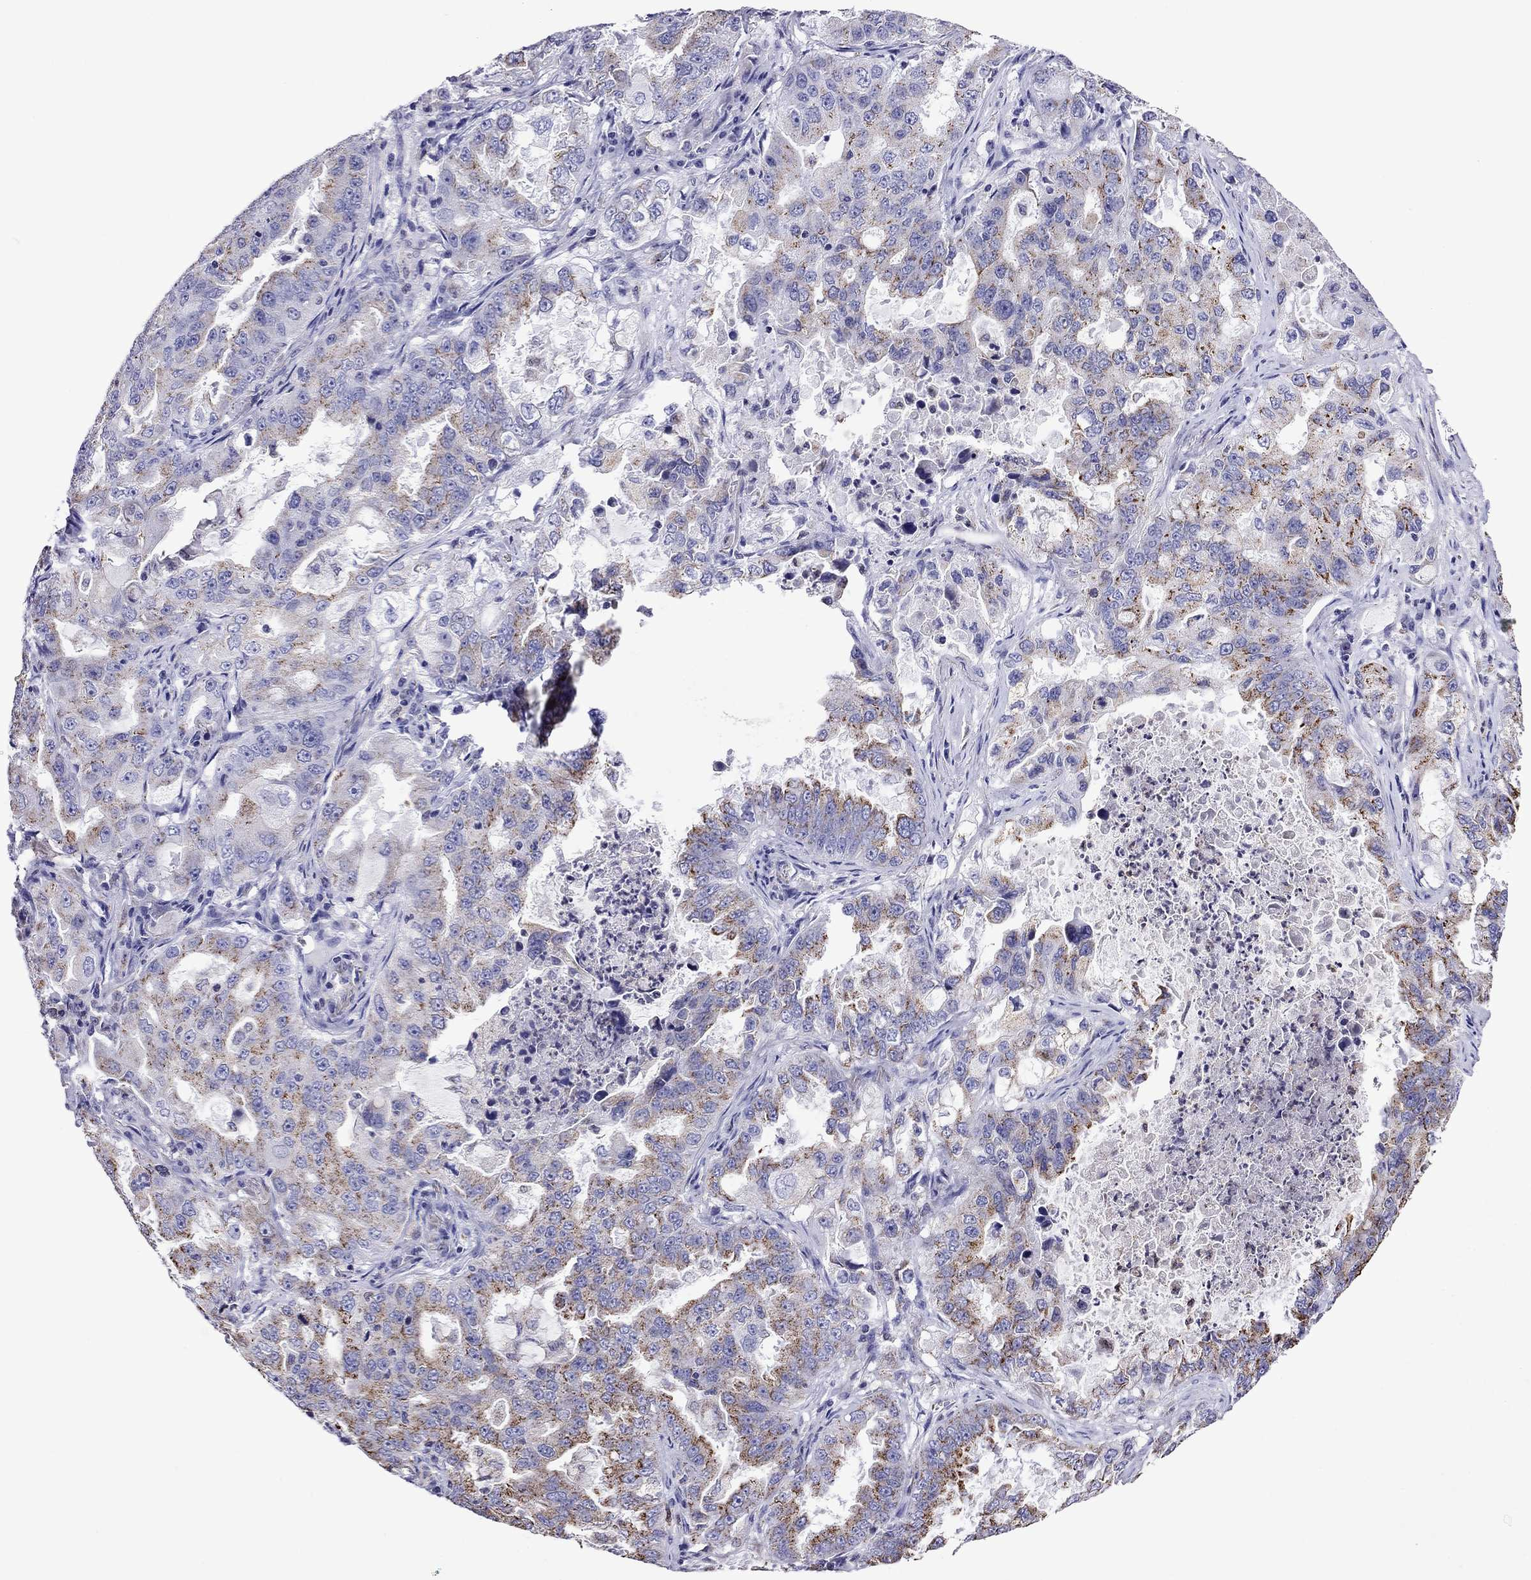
{"staining": {"intensity": "moderate", "quantity": "<25%", "location": "cytoplasmic/membranous"}, "tissue": "lung cancer", "cell_type": "Tumor cells", "image_type": "cancer", "snomed": [{"axis": "morphology", "description": "Adenocarcinoma, NOS"}, {"axis": "topography", "description": "Lung"}], "caption": "Human adenocarcinoma (lung) stained for a protein (brown) demonstrates moderate cytoplasmic/membranous positive expression in approximately <25% of tumor cells.", "gene": "SCG2", "patient": {"sex": "female", "age": 61}}